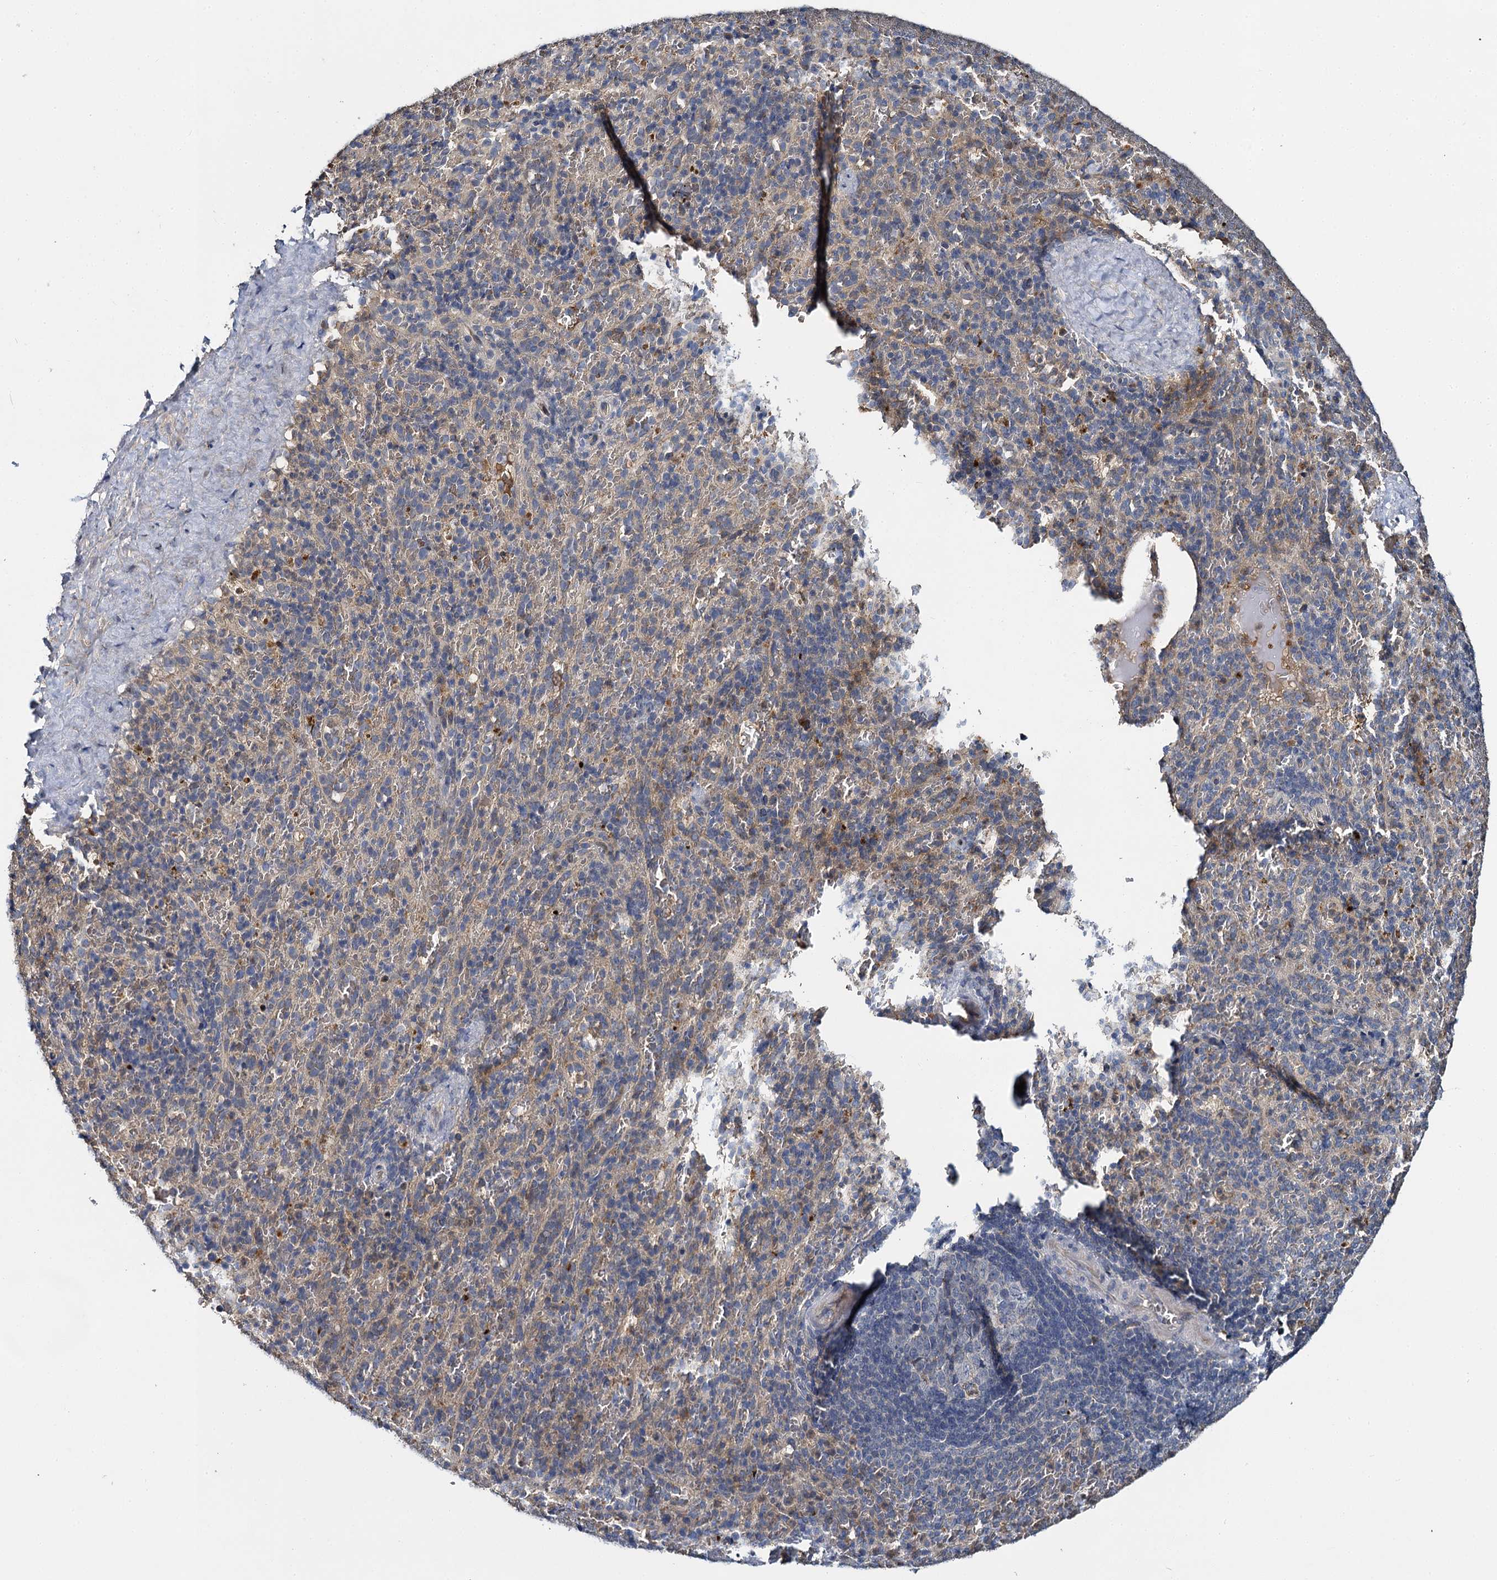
{"staining": {"intensity": "negative", "quantity": "none", "location": "none"}, "tissue": "spleen", "cell_type": "Cells in red pulp", "image_type": "normal", "snomed": [{"axis": "morphology", "description": "Normal tissue, NOS"}, {"axis": "topography", "description": "Spleen"}], "caption": "A photomicrograph of spleen stained for a protein exhibits no brown staining in cells in red pulp.", "gene": "SLC11A2", "patient": {"sex": "female", "age": 21}}